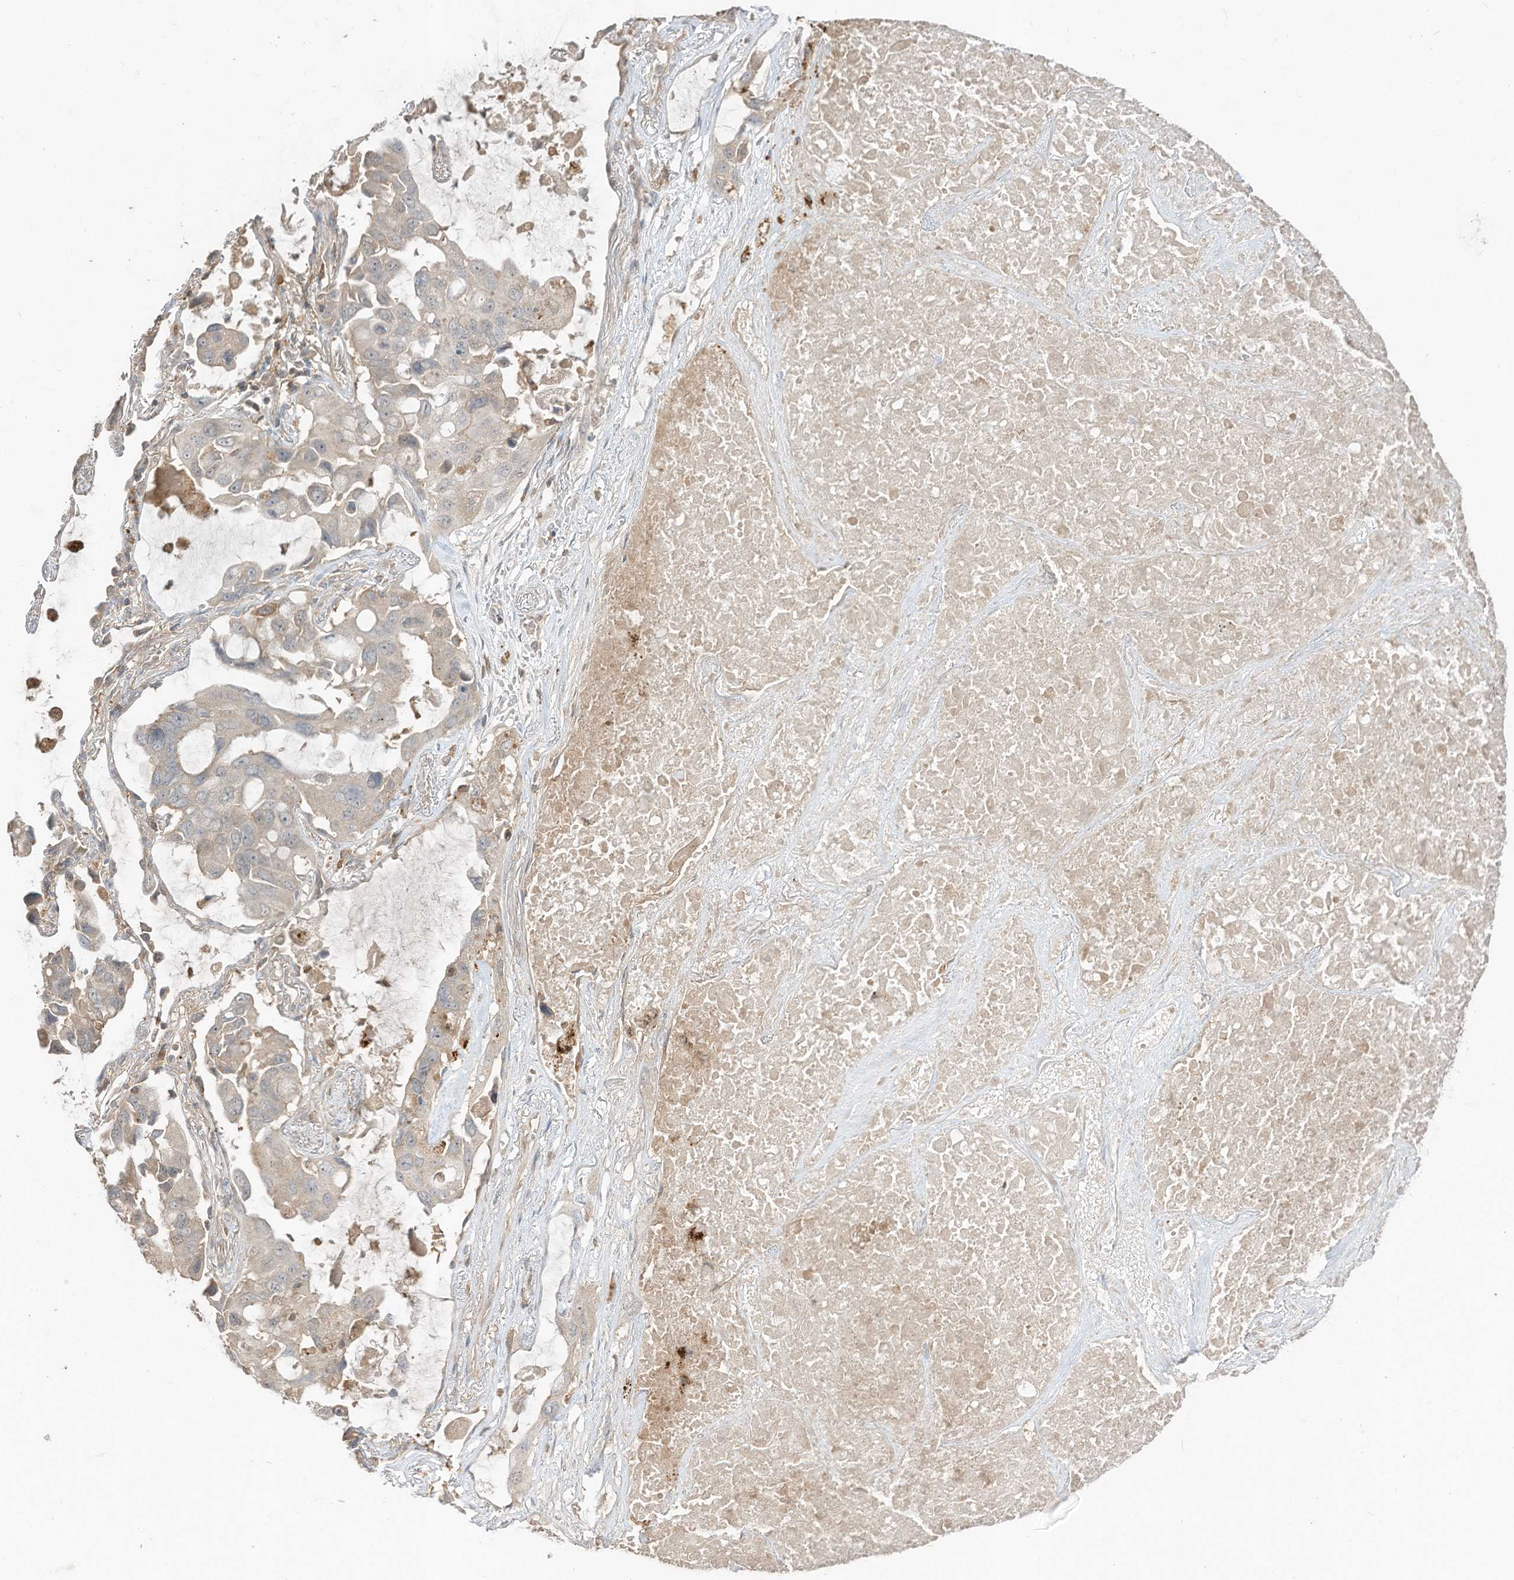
{"staining": {"intensity": "negative", "quantity": "none", "location": "none"}, "tissue": "lung cancer", "cell_type": "Tumor cells", "image_type": "cancer", "snomed": [{"axis": "morphology", "description": "Squamous cell carcinoma, NOS"}, {"axis": "topography", "description": "Lung"}], "caption": "This is a histopathology image of IHC staining of lung cancer (squamous cell carcinoma), which shows no staining in tumor cells.", "gene": "LDAH", "patient": {"sex": "female", "age": 73}}